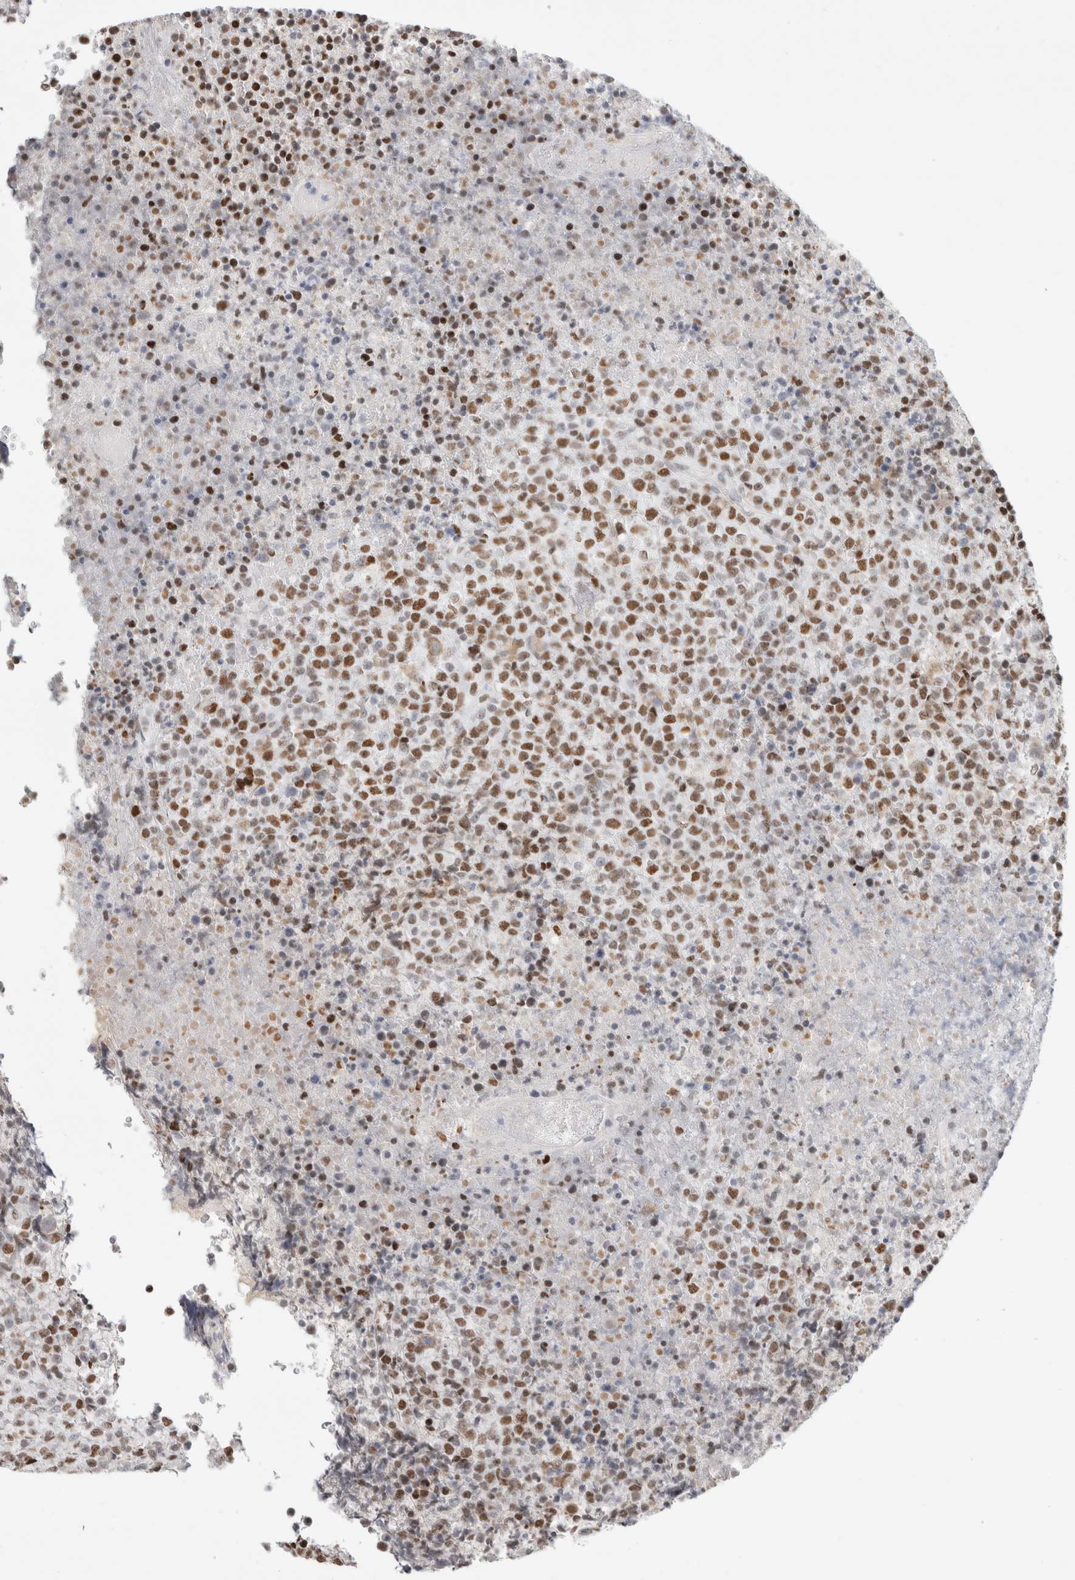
{"staining": {"intensity": "moderate", "quantity": ">75%", "location": "nuclear"}, "tissue": "lymphoma", "cell_type": "Tumor cells", "image_type": "cancer", "snomed": [{"axis": "morphology", "description": "Malignant lymphoma, non-Hodgkin's type, High grade"}, {"axis": "topography", "description": "Lymph node"}], "caption": "DAB (3,3'-diaminobenzidine) immunohistochemical staining of human lymphoma demonstrates moderate nuclear protein positivity in about >75% of tumor cells.", "gene": "SMARCC1", "patient": {"sex": "male", "age": 13}}